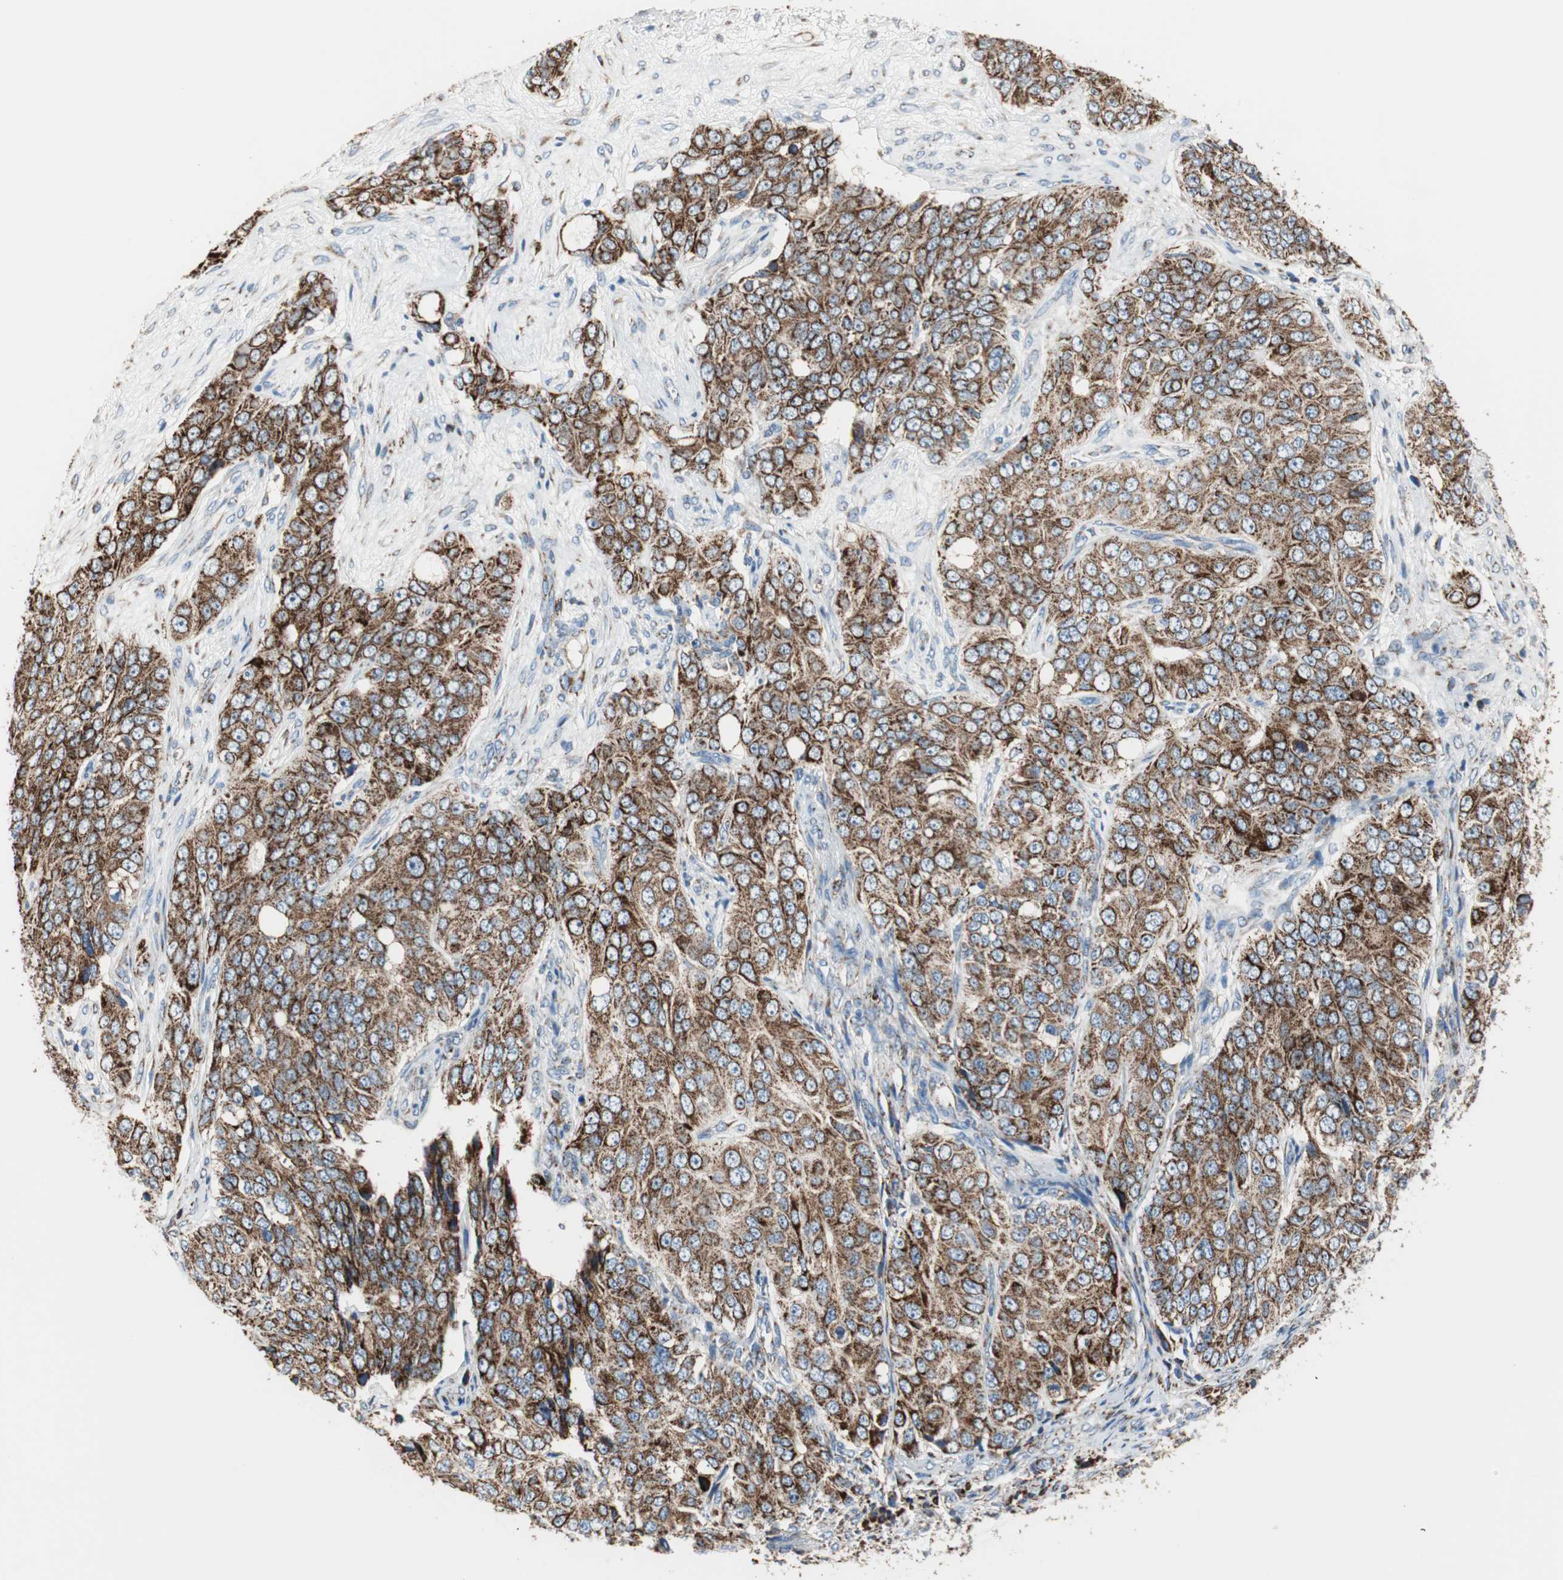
{"staining": {"intensity": "strong", "quantity": ">75%", "location": "cytoplasmic/membranous"}, "tissue": "ovarian cancer", "cell_type": "Tumor cells", "image_type": "cancer", "snomed": [{"axis": "morphology", "description": "Carcinoma, endometroid"}, {"axis": "topography", "description": "Ovary"}], "caption": "About >75% of tumor cells in human endometroid carcinoma (ovarian) show strong cytoplasmic/membranous protein expression as visualized by brown immunohistochemical staining.", "gene": "TST", "patient": {"sex": "female", "age": 51}}